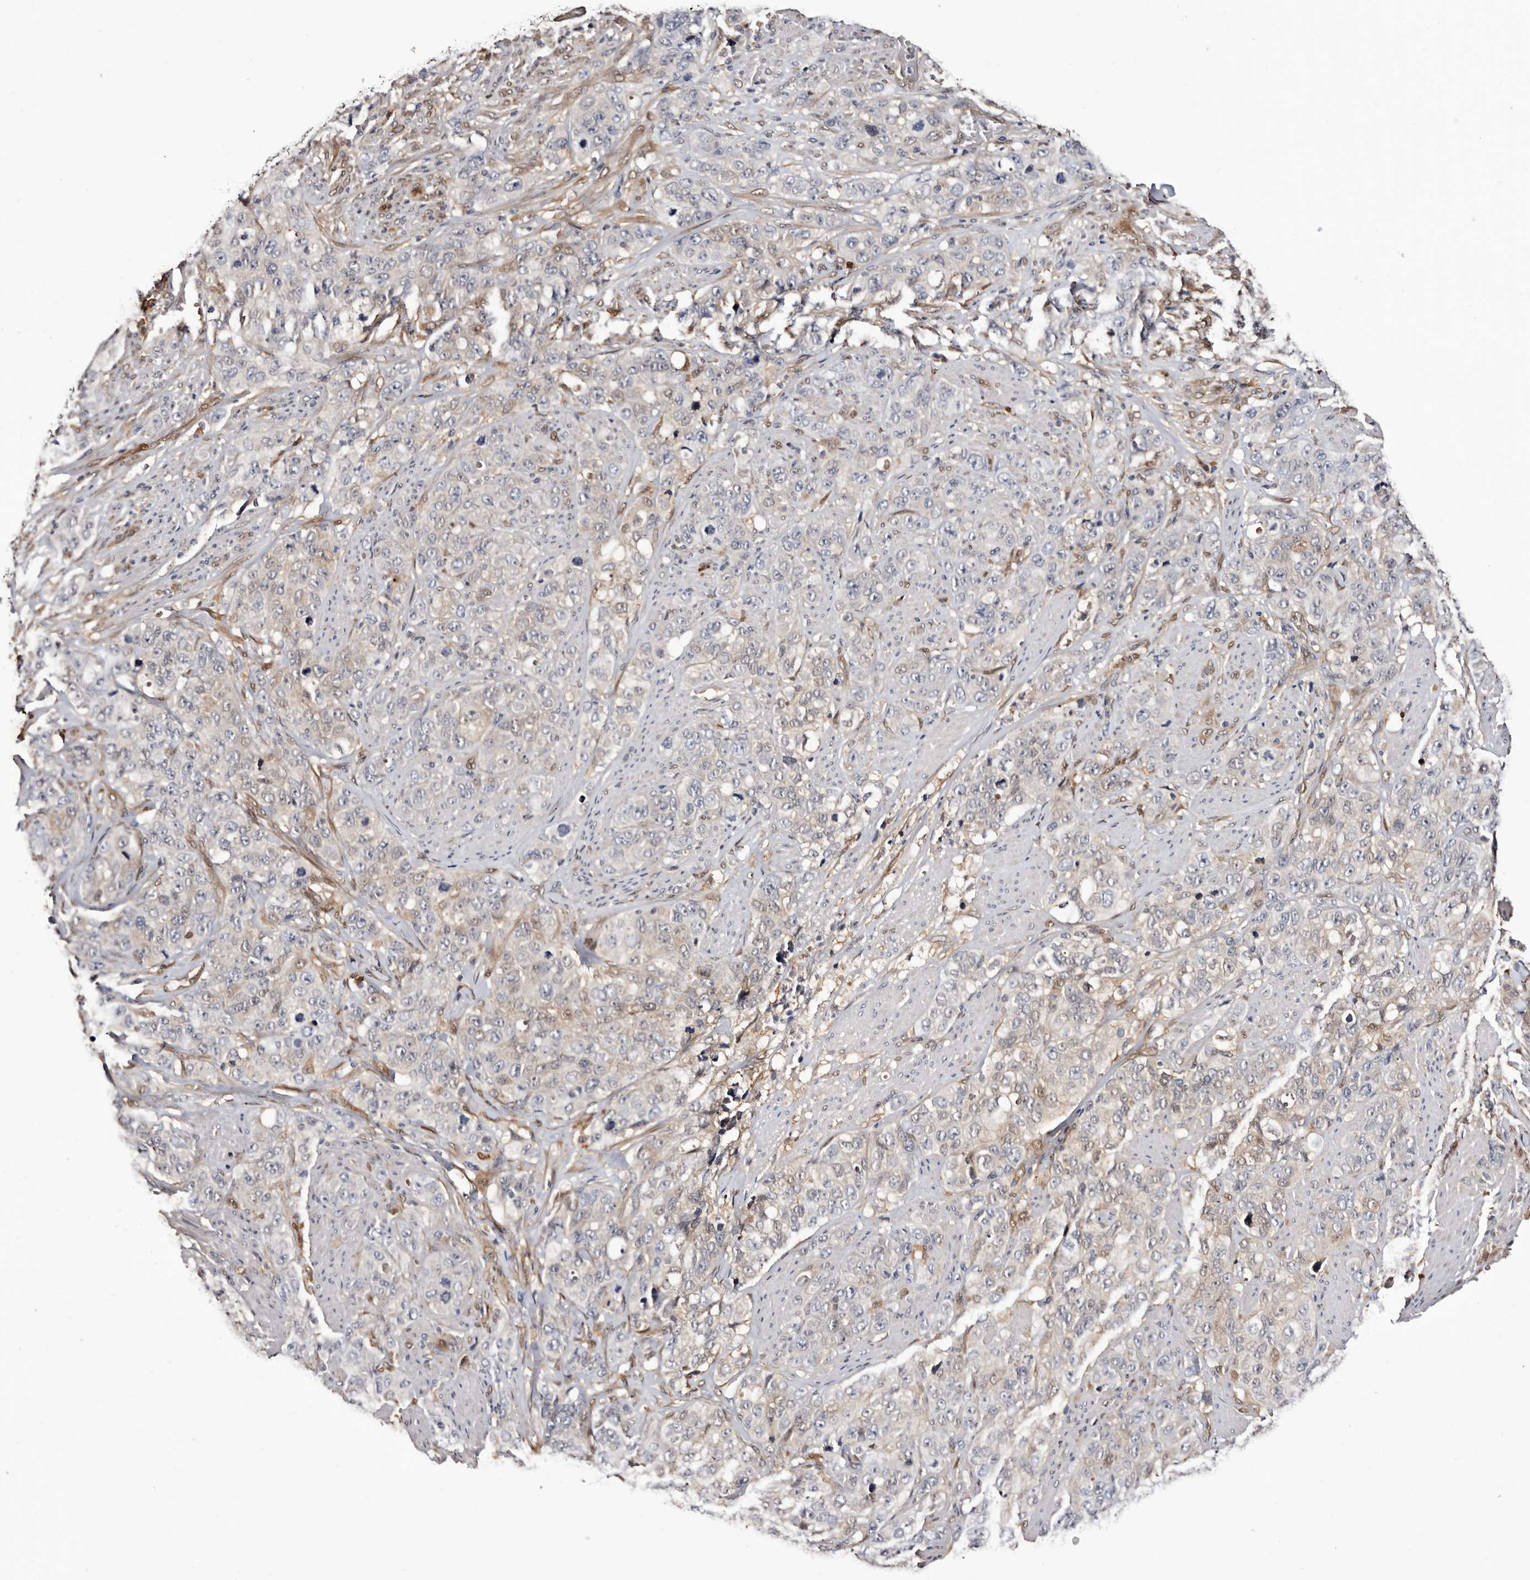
{"staining": {"intensity": "weak", "quantity": "<25%", "location": "cytoplasmic/membranous,nuclear"}, "tissue": "stomach cancer", "cell_type": "Tumor cells", "image_type": "cancer", "snomed": [{"axis": "morphology", "description": "Adenocarcinoma, NOS"}, {"axis": "topography", "description": "Stomach"}], "caption": "Stomach cancer stained for a protein using immunohistochemistry (IHC) exhibits no staining tumor cells.", "gene": "TP53I3", "patient": {"sex": "male", "age": 48}}